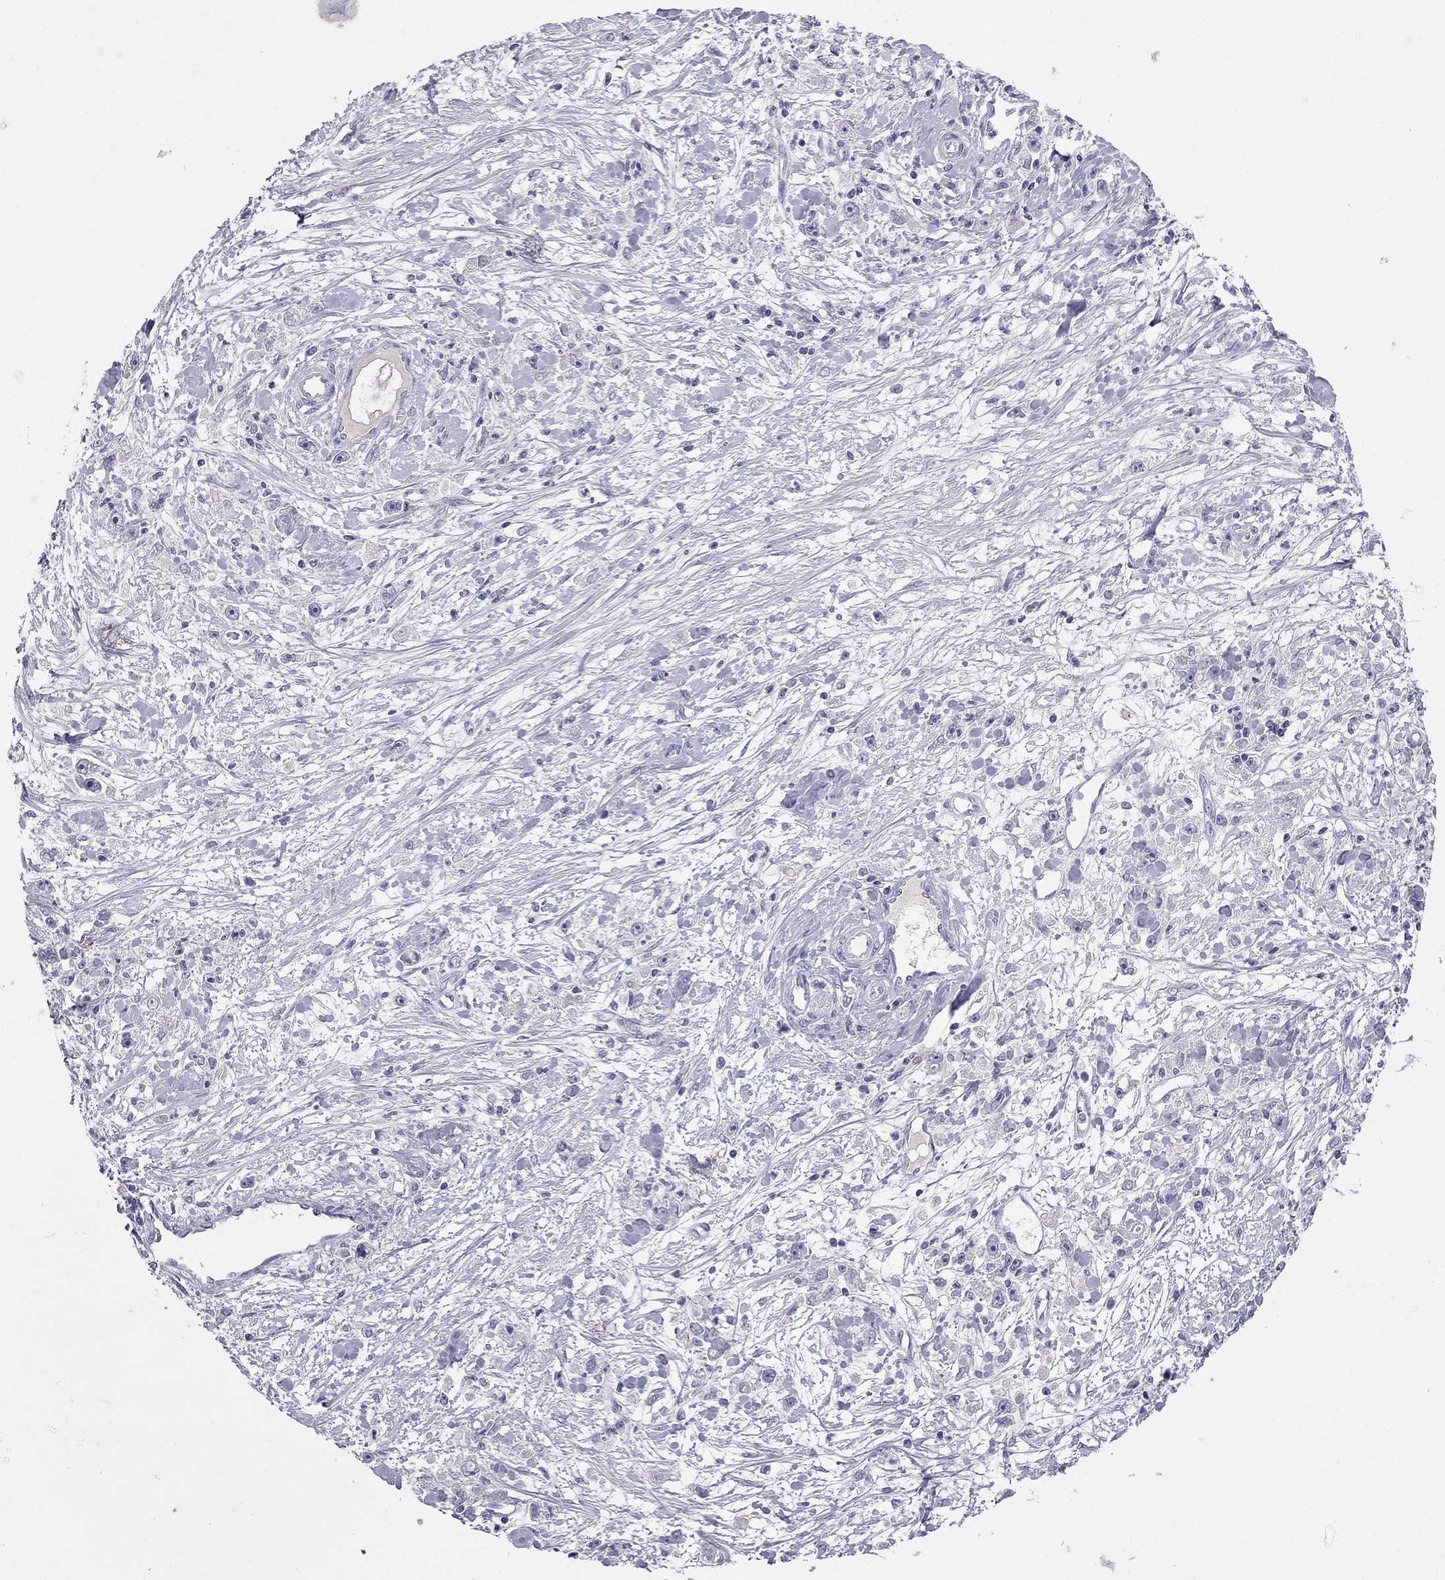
{"staining": {"intensity": "negative", "quantity": "none", "location": "none"}, "tissue": "stomach cancer", "cell_type": "Tumor cells", "image_type": "cancer", "snomed": [{"axis": "morphology", "description": "Adenocarcinoma, NOS"}, {"axis": "topography", "description": "Stomach"}], "caption": "There is no significant positivity in tumor cells of stomach adenocarcinoma.", "gene": "CFAP91", "patient": {"sex": "female", "age": 59}}